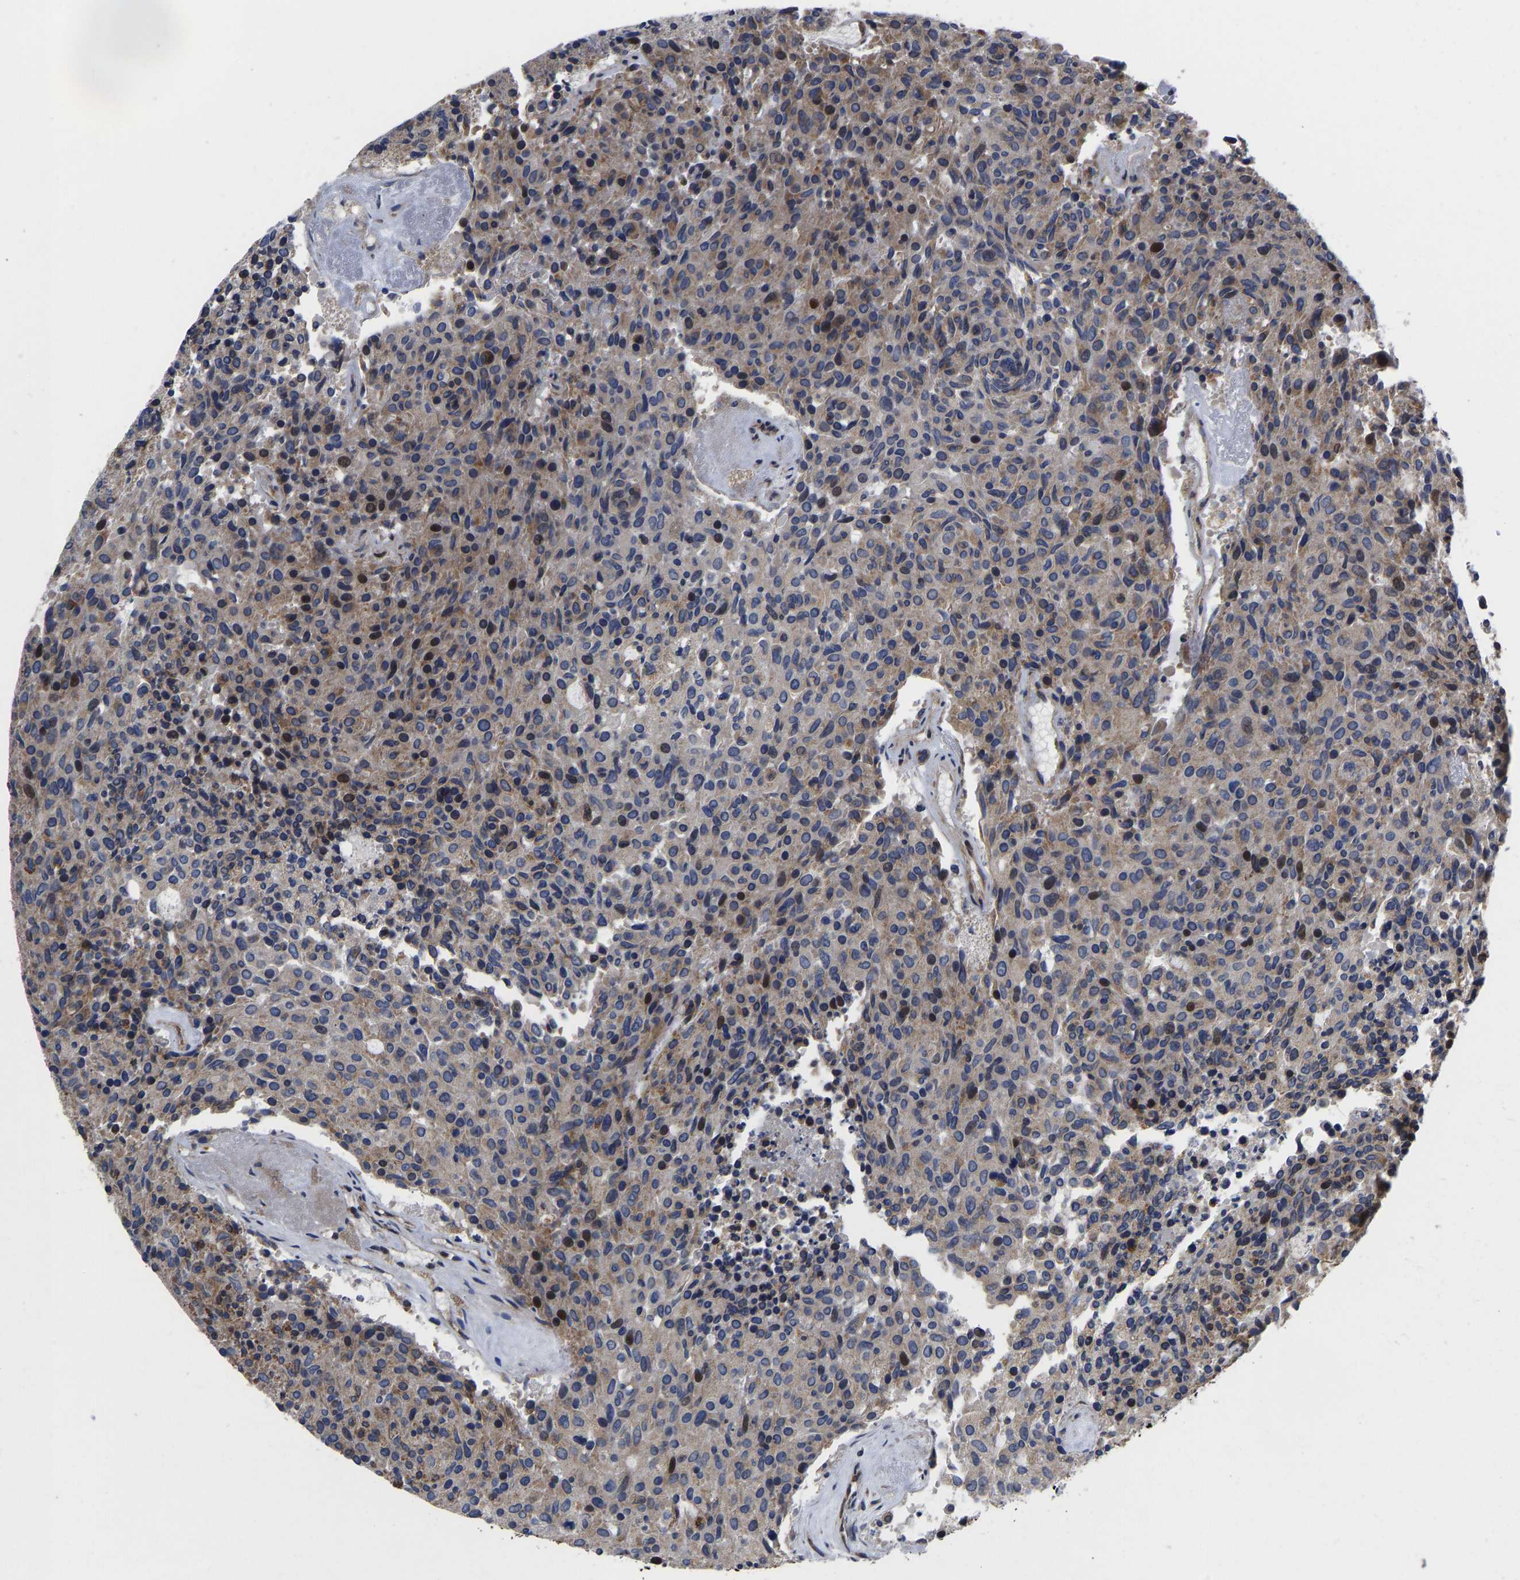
{"staining": {"intensity": "moderate", "quantity": "25%-75%", "location": "cytoplasmic/membranous,nuclear"}, "tissue": "carcinoid", "cell_type": "Tumor cells", "image_type": "cancer", "snomed": [{"axis": "morphology", "description": "Carcinoid, malignant, NOS"}, {"axis": "topography", "description": "Pancreas"}], "caption": "Immunohistochemistry (IHC) image of neoplastic tissue: human malignant carcinoid stained using immunohistochemistry (IHC) shows medium levels of moderate protein expression localized specifically in the cytoplasmic/membranous and nuclear of tumor cells, appearing as a cytoplasmic/membranous and nuclear brown color.", "gene": "TMEM38B", "patient": {"sex": "female", "age": 54}}